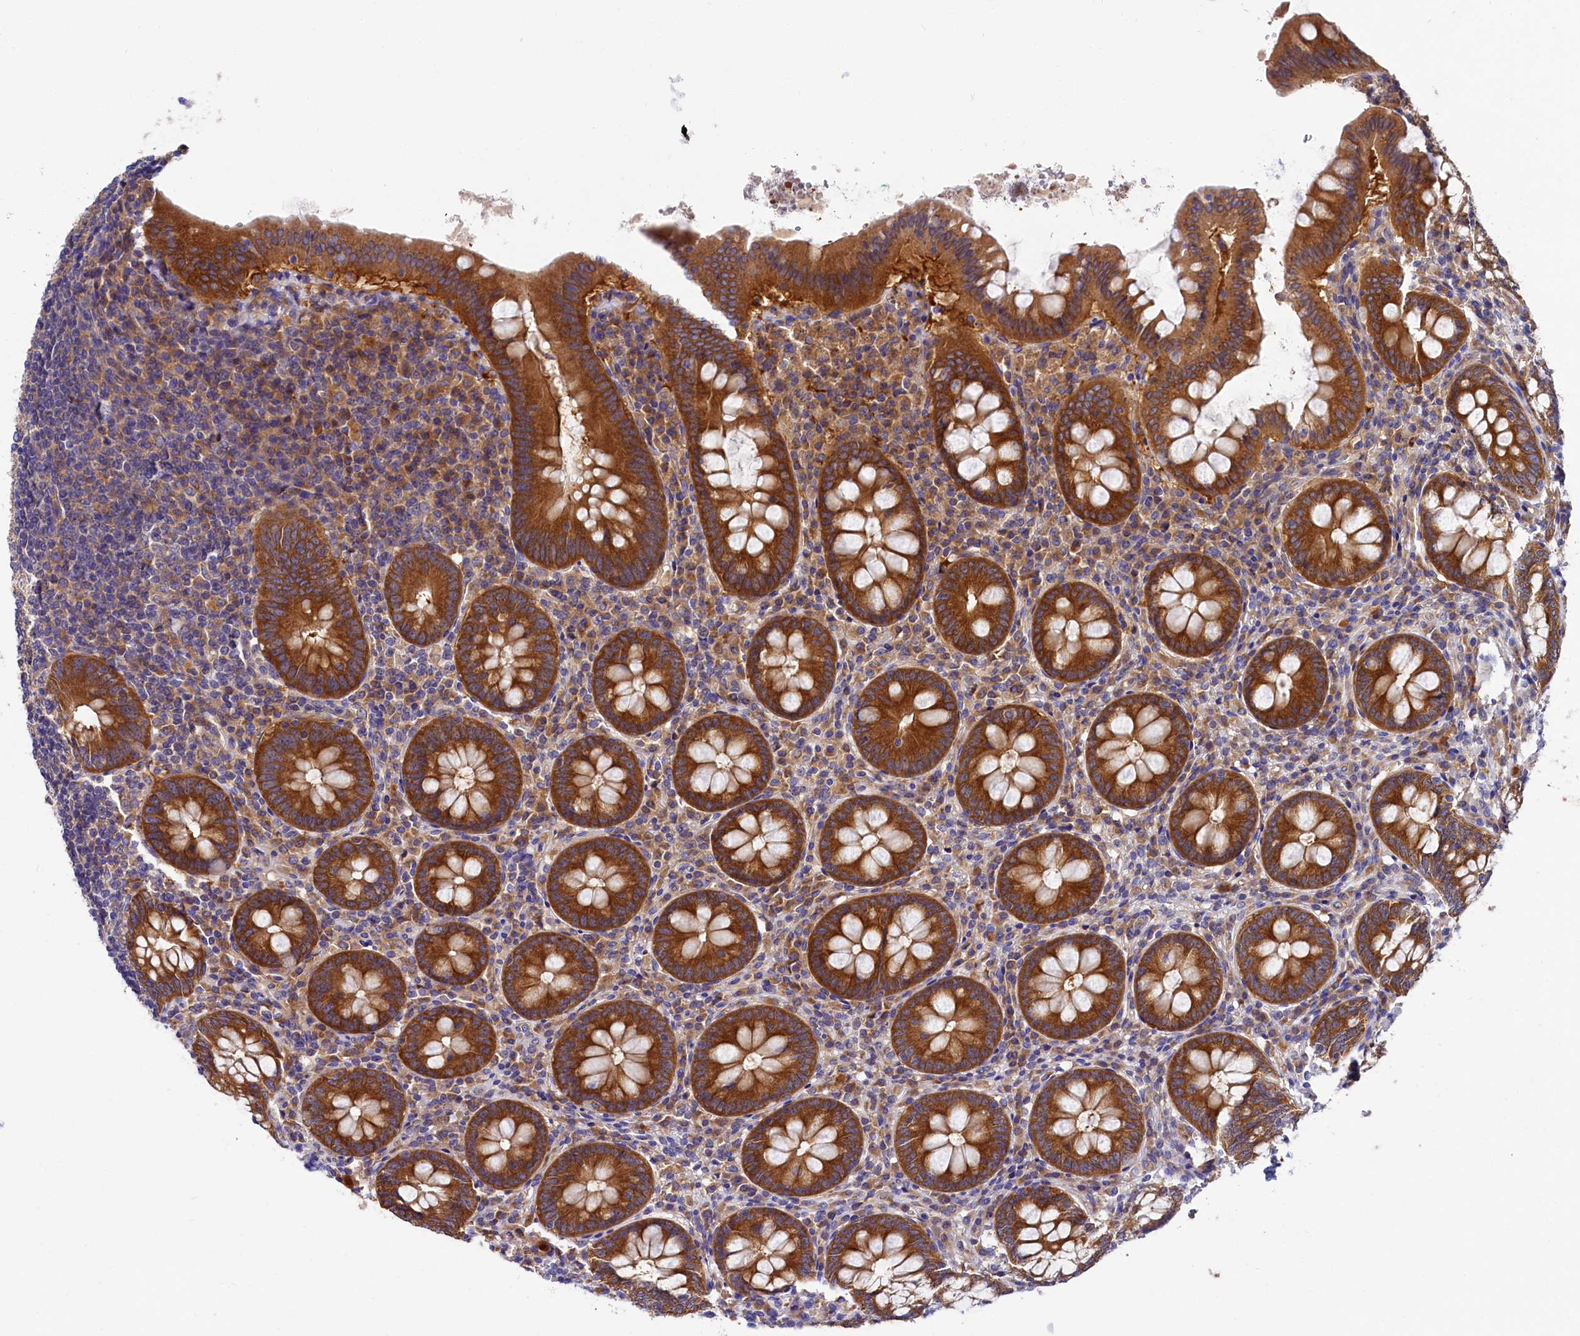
{"staining": {"intensity": "strong", "quantity": ">75%", "location": "cytoplasmic/membranous"}, "tissue": "appendix", "cell_type": "Glandular cells", "image_type": "normal", "snomed": [{"axis": "morphology", "description": "Normal tissue, NOS"}, {"axis": "topography", "description": "Appendix"}], "caption": "Glandular cells demonstrate strong cytoplasmic/membranous positivity in about >75% of cells in benign appendix.", "gene": "QARS1", "patient": {"sex": "female", "age": 54}}